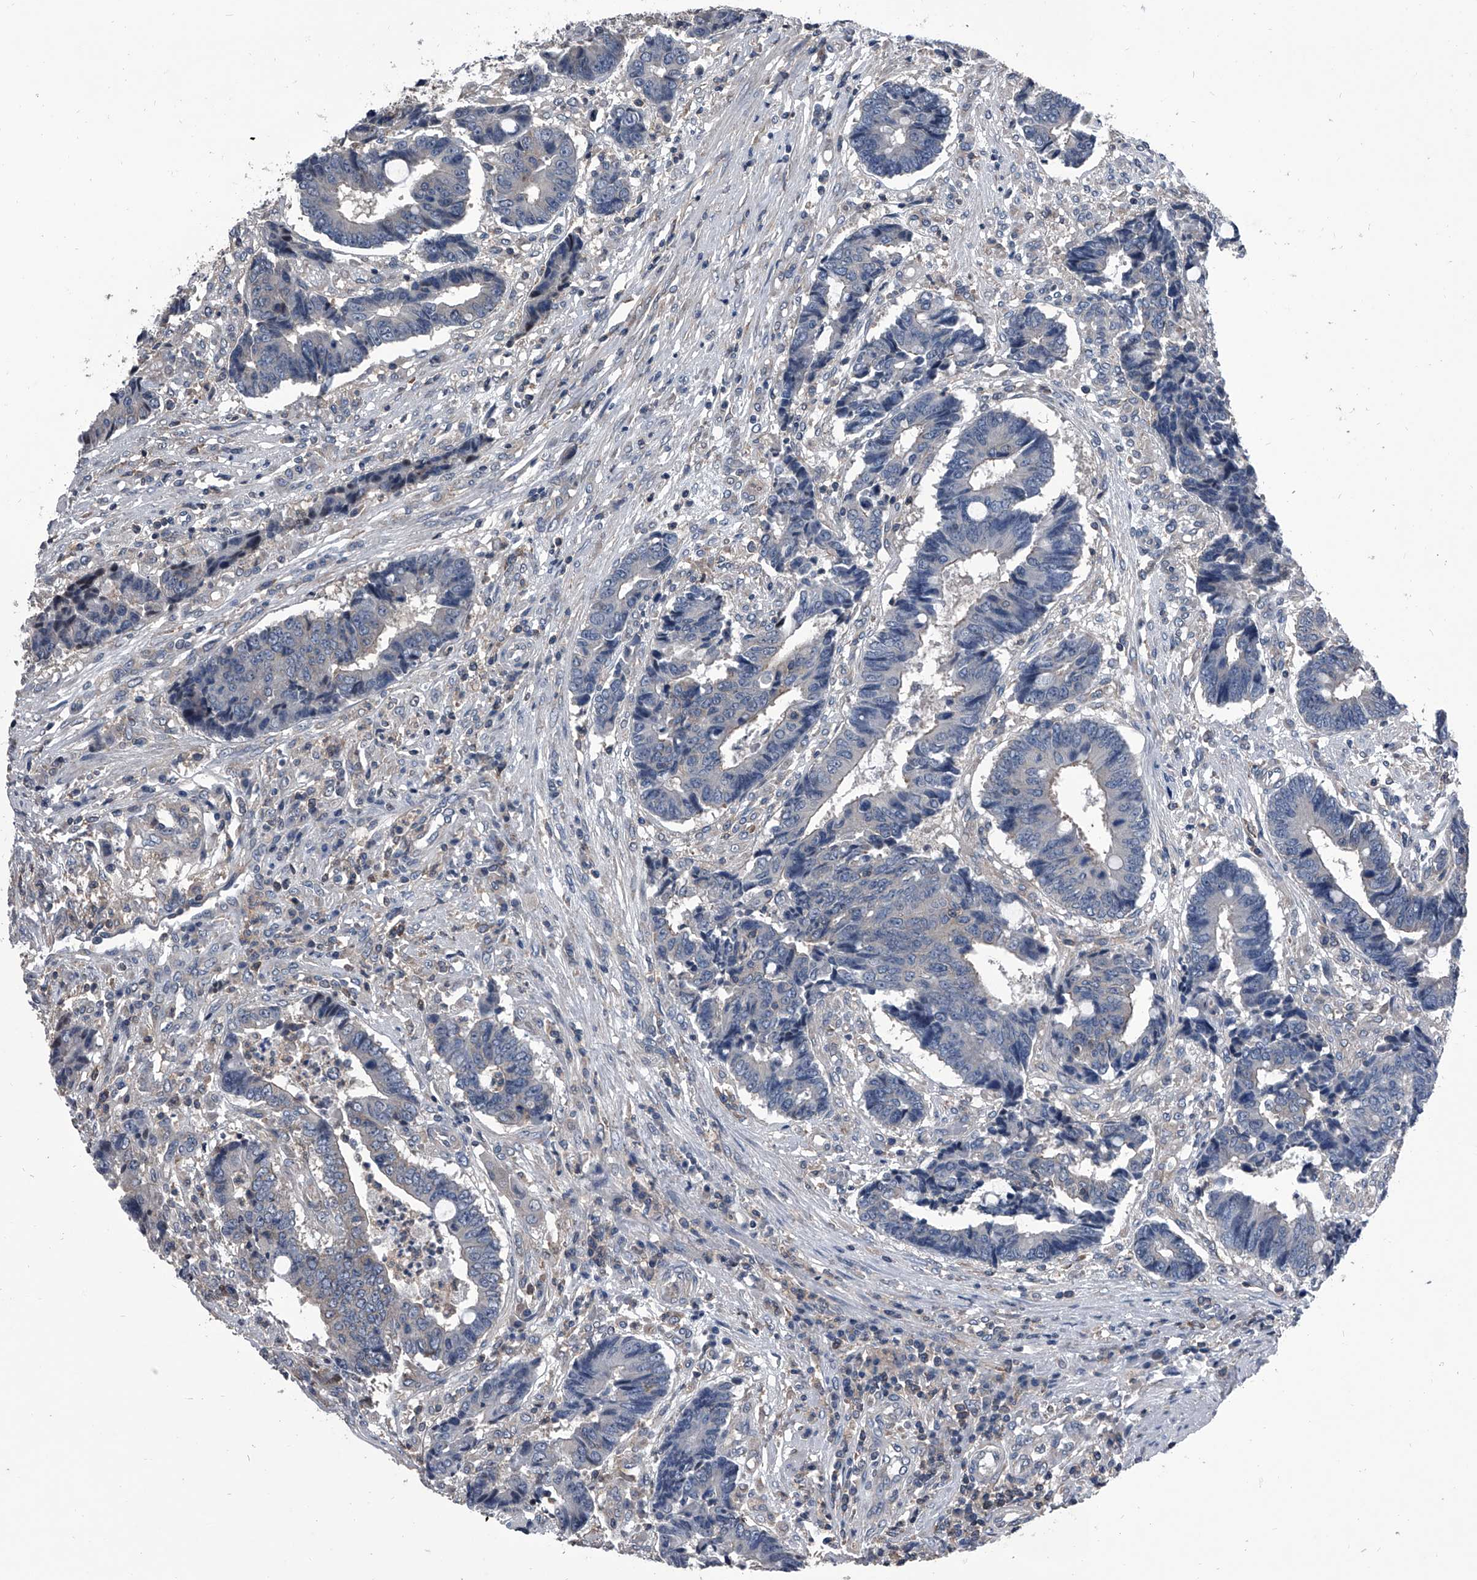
{"staining": {"intensity": "negative", "quantity": "none", "location": "none"}, "tissue": "colorectal cancer", "cell_type": "Tumor cells", "image_type": "cancer", "snomed": [{"axis": "morphology", "description": "Adenocarcinoma, NOS"}, {"axis": "topography", "description": "Rectum"}], "caption": "High power microscopy histopathology image of an IHC histopathology image of adenocarcinoma (colorectal), revealing no significant positivity in tumor cells.", "gene": "PIP5K1A", "patient": {"sex": "male", "age": 84}}